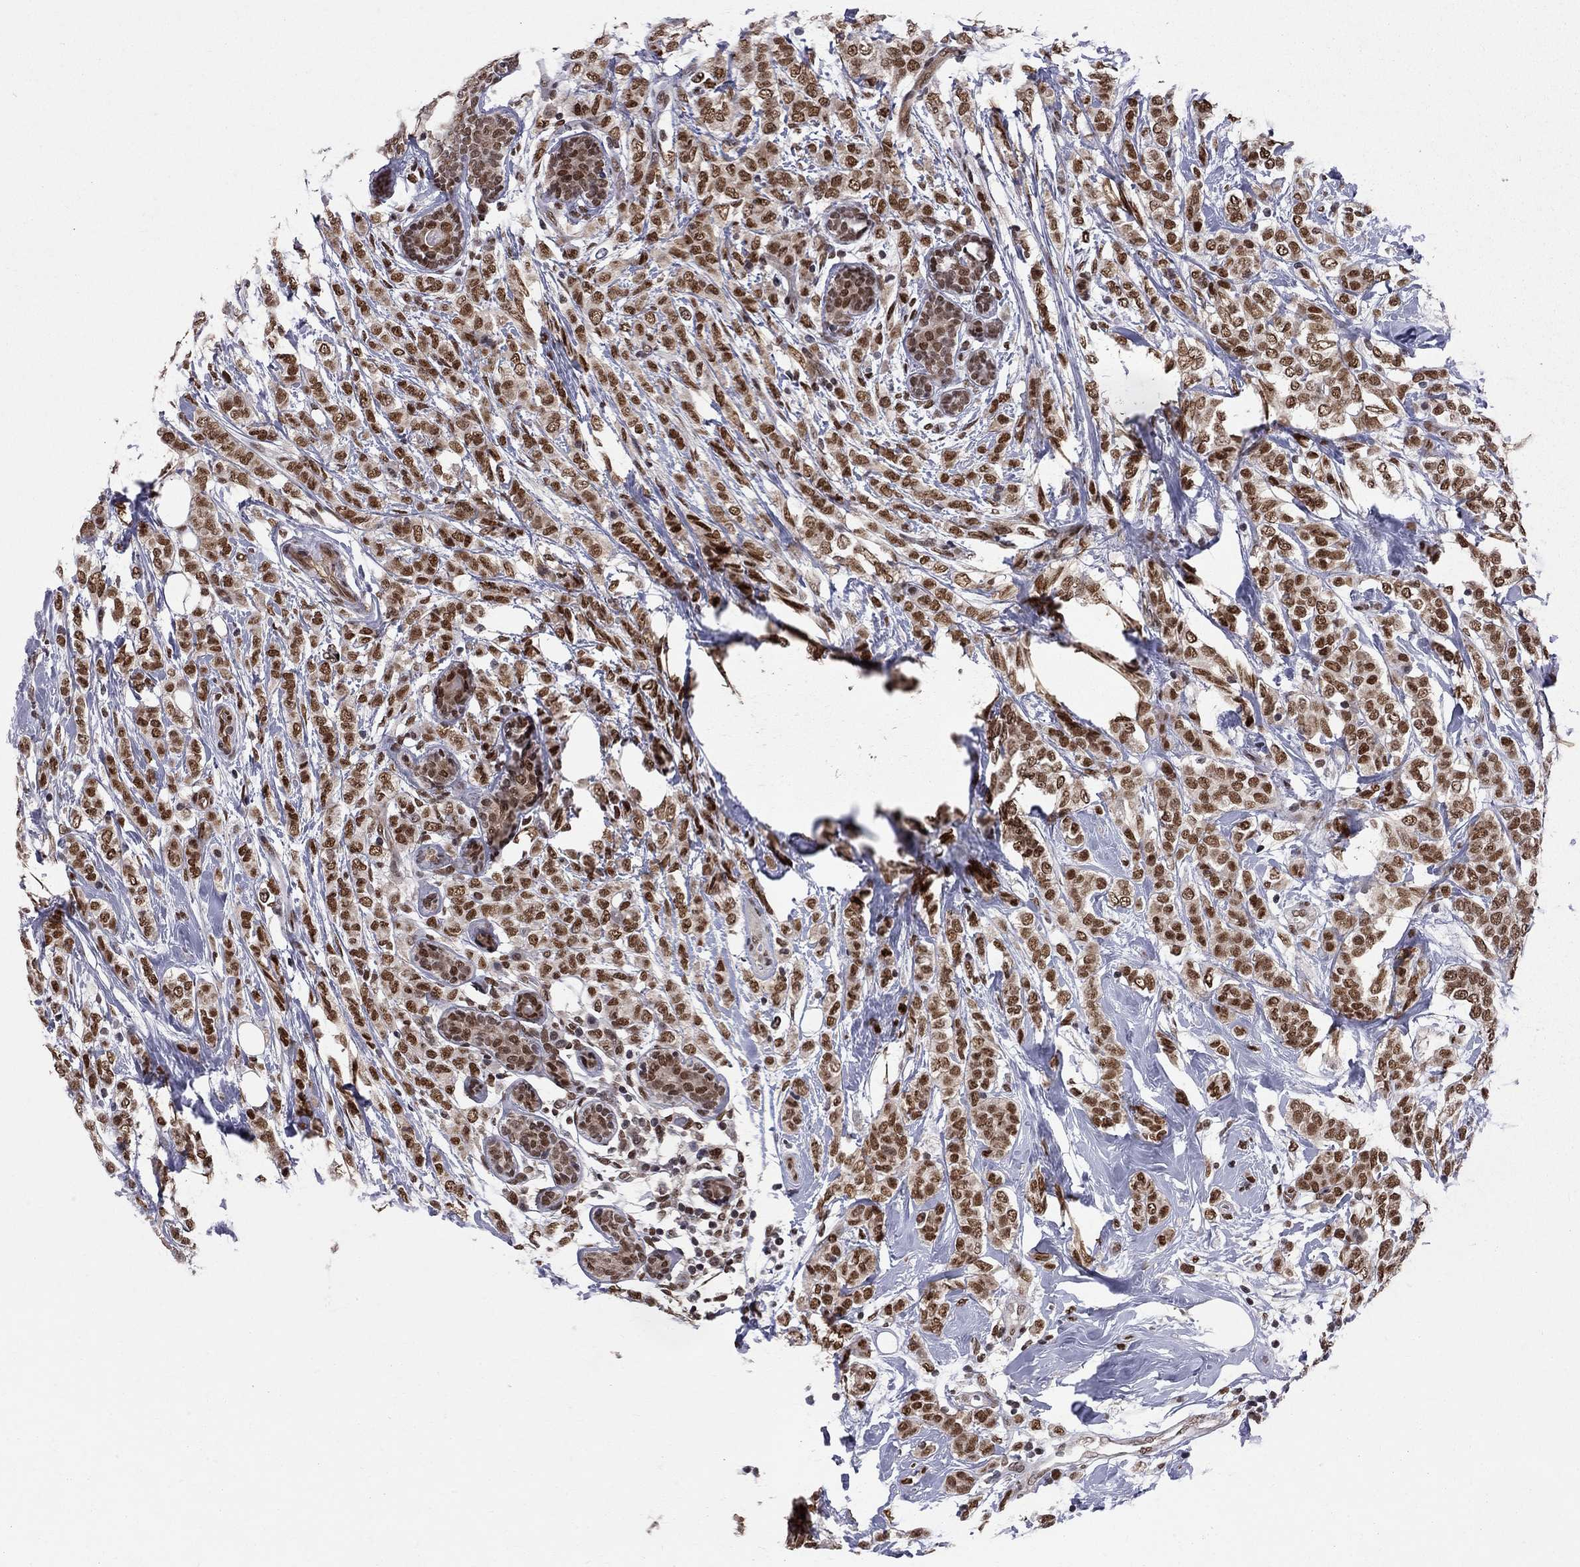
{"staining": {"intensity": "strong", "quantity": ">75%", "location": "nuclear"}, "tissue": "breast cancer", "cell_type": "Tumor cells", "image_type": "cancer", "snomed": [{"axis": "morphology", "description": "Lobular carcinoma"}, {"axis": "topography", "description": "Breast"}], "caption": "Brown immunohistochemical staining in breast cancer (lobular carcinoma) exhibits strong nuclear expression in about >75% of tumor cells.", "gene": "SAP30L", "patient": {"sex": "female", "age": 49}}